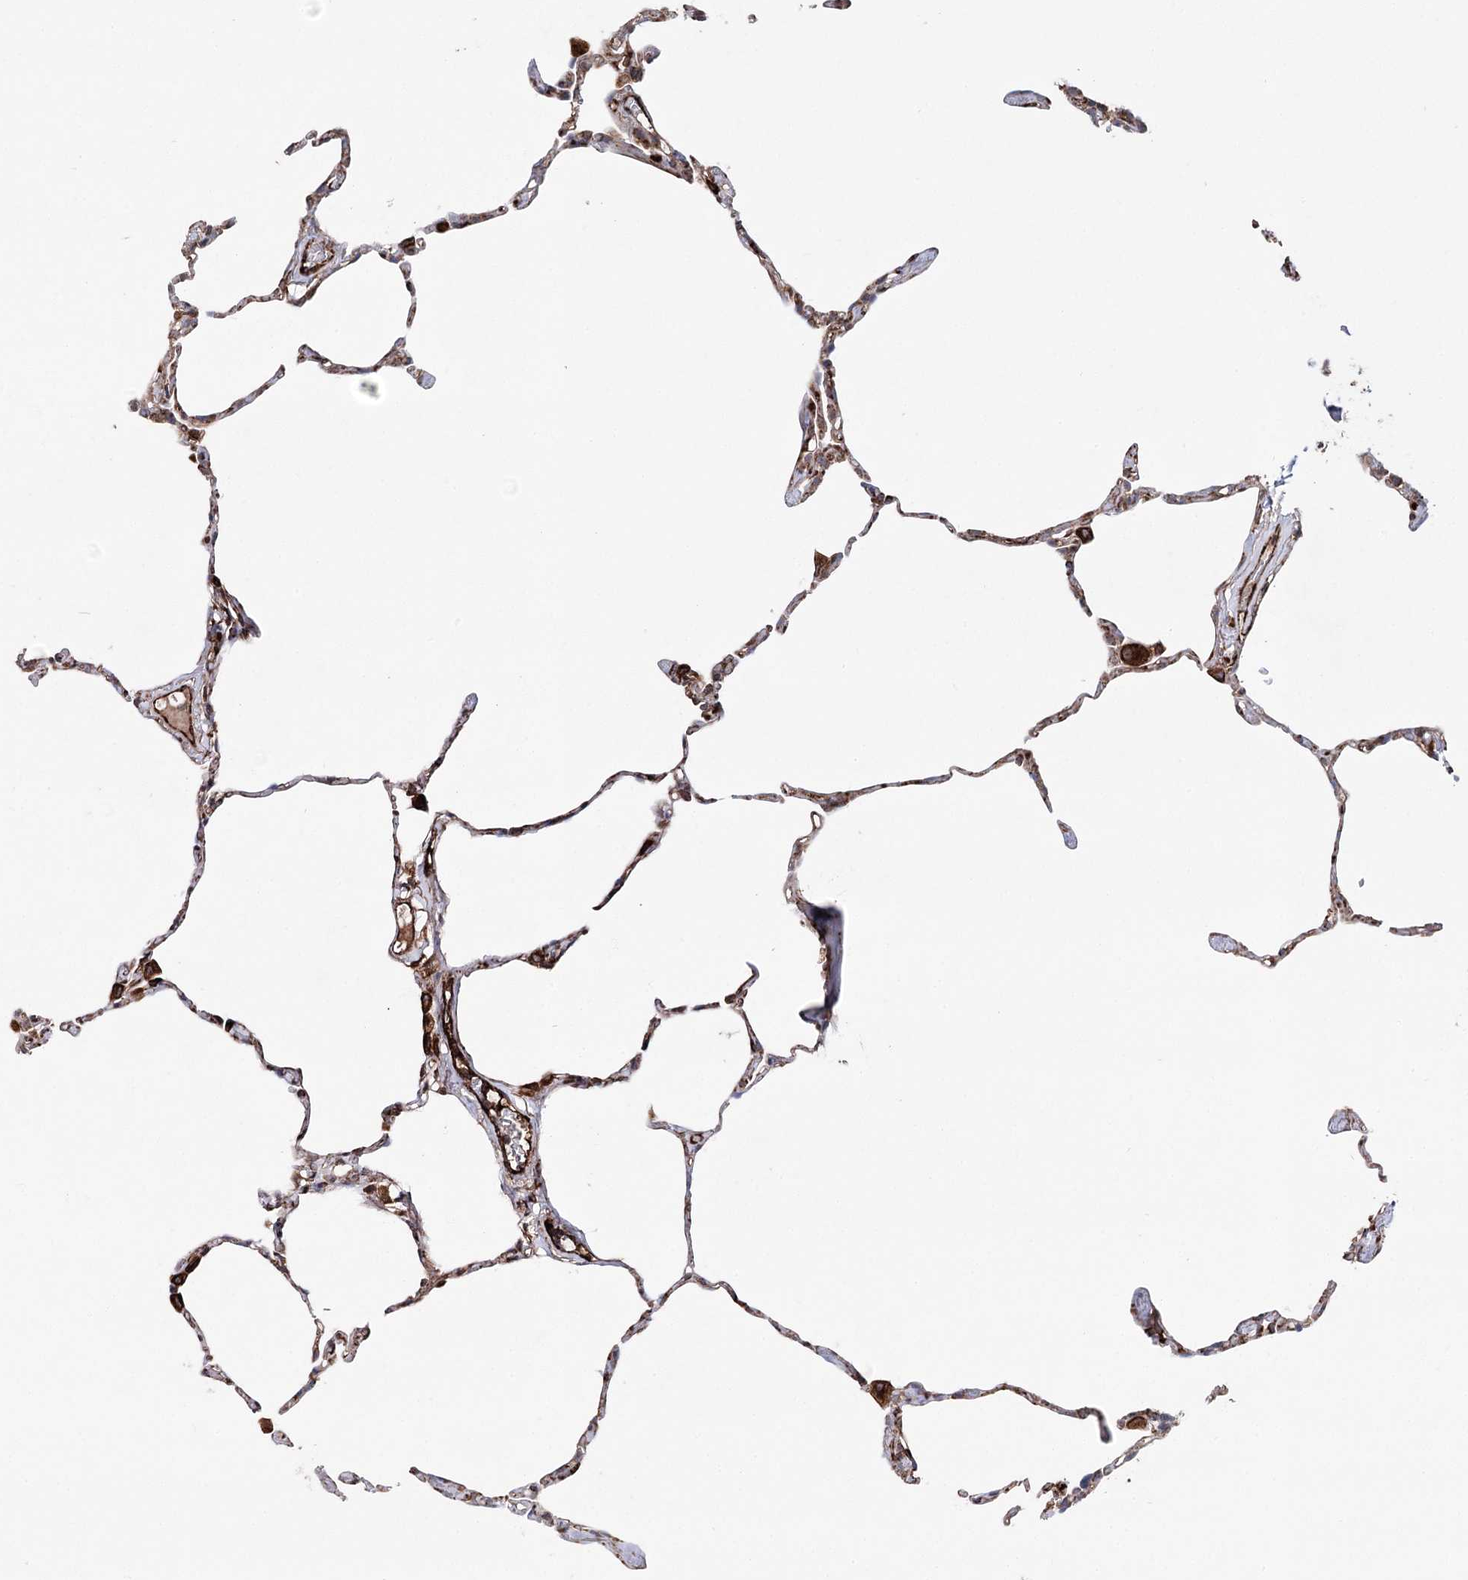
{"staining": {"intensity": "negative", "quantity": "none", "location": "none"}, "tissue": "lung", "cell_type": "Alveolar cells", "image_type": "normal", "snomed": [{"axis": "morphology", "description": "Normal tissue, NOS"}, {"axis": "topography", "description": "Lung"}], "caption": "Immunohistochemistry of benign human lung exhibits no expression in alveolar cells. The staining was performed using DAB (3,3'-diaminobenzidine) to visualize the protein expression in brown, while the nuclei were stained in blue with hematoxylin (Magnification: 20x).", "gene": "MIB1", "patient": {"sex": "male", "age": 65}}